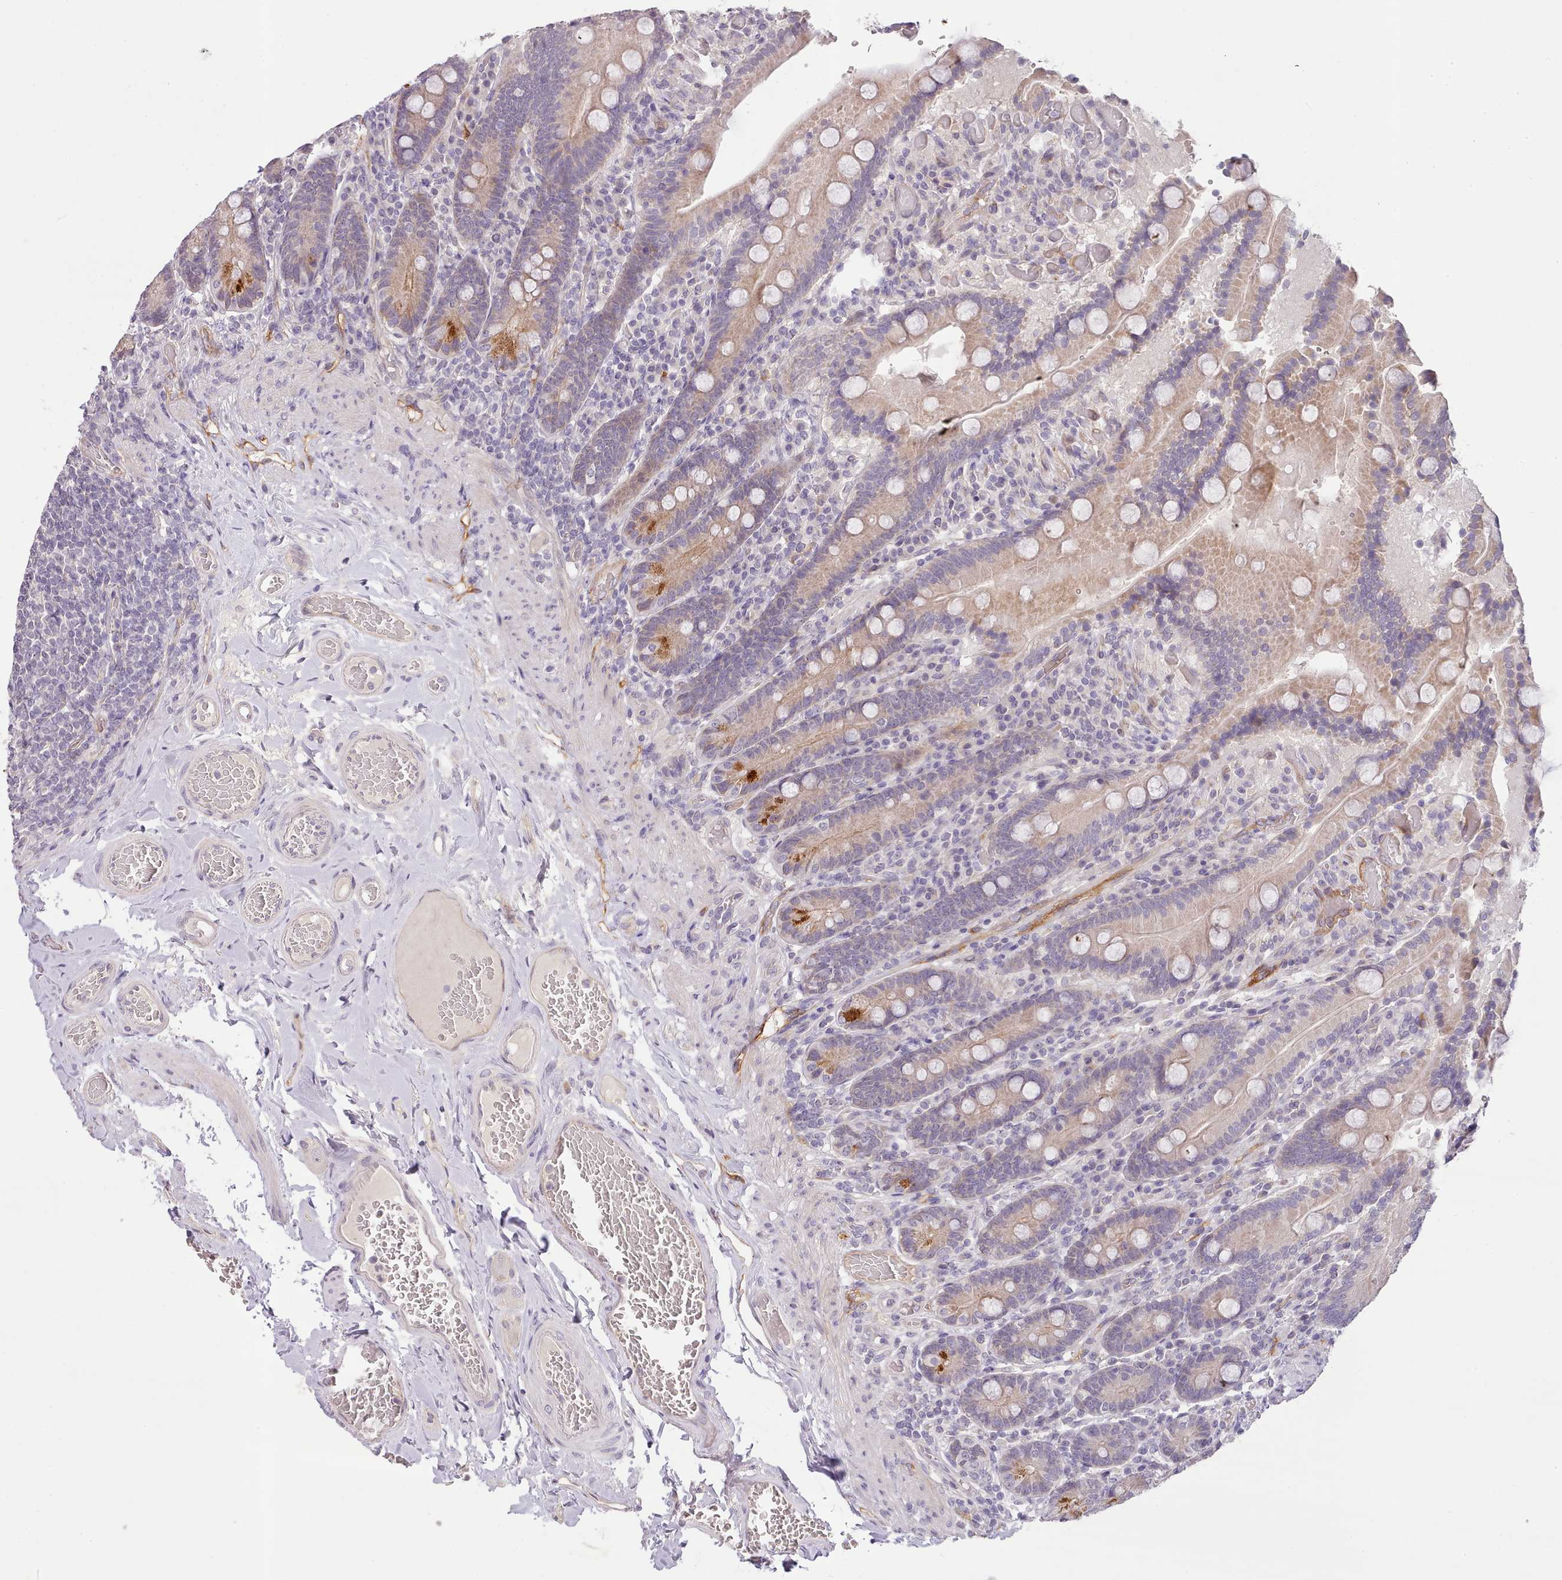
{"staining": {"intensity": "strong", "quantity": "<25%", "location": "cytoplasmic/membranous"}, "tissue": "duodenum", "cell_type": "Glandular cells", "image_type": "normal", "snomed": [{"axis": "morphology", "description": "Normal tissue, NOS"}, {"axis": "topography", "description": "Duodenum"}], "caption": "High-power microscopy captured an IHC image of benign duodenum, revealing strong cytoplasmic/membranous staining in approximately <25% of glandular cells.", "gene": "ZNF658", "patient": {"sex": "female", "age": 62}}